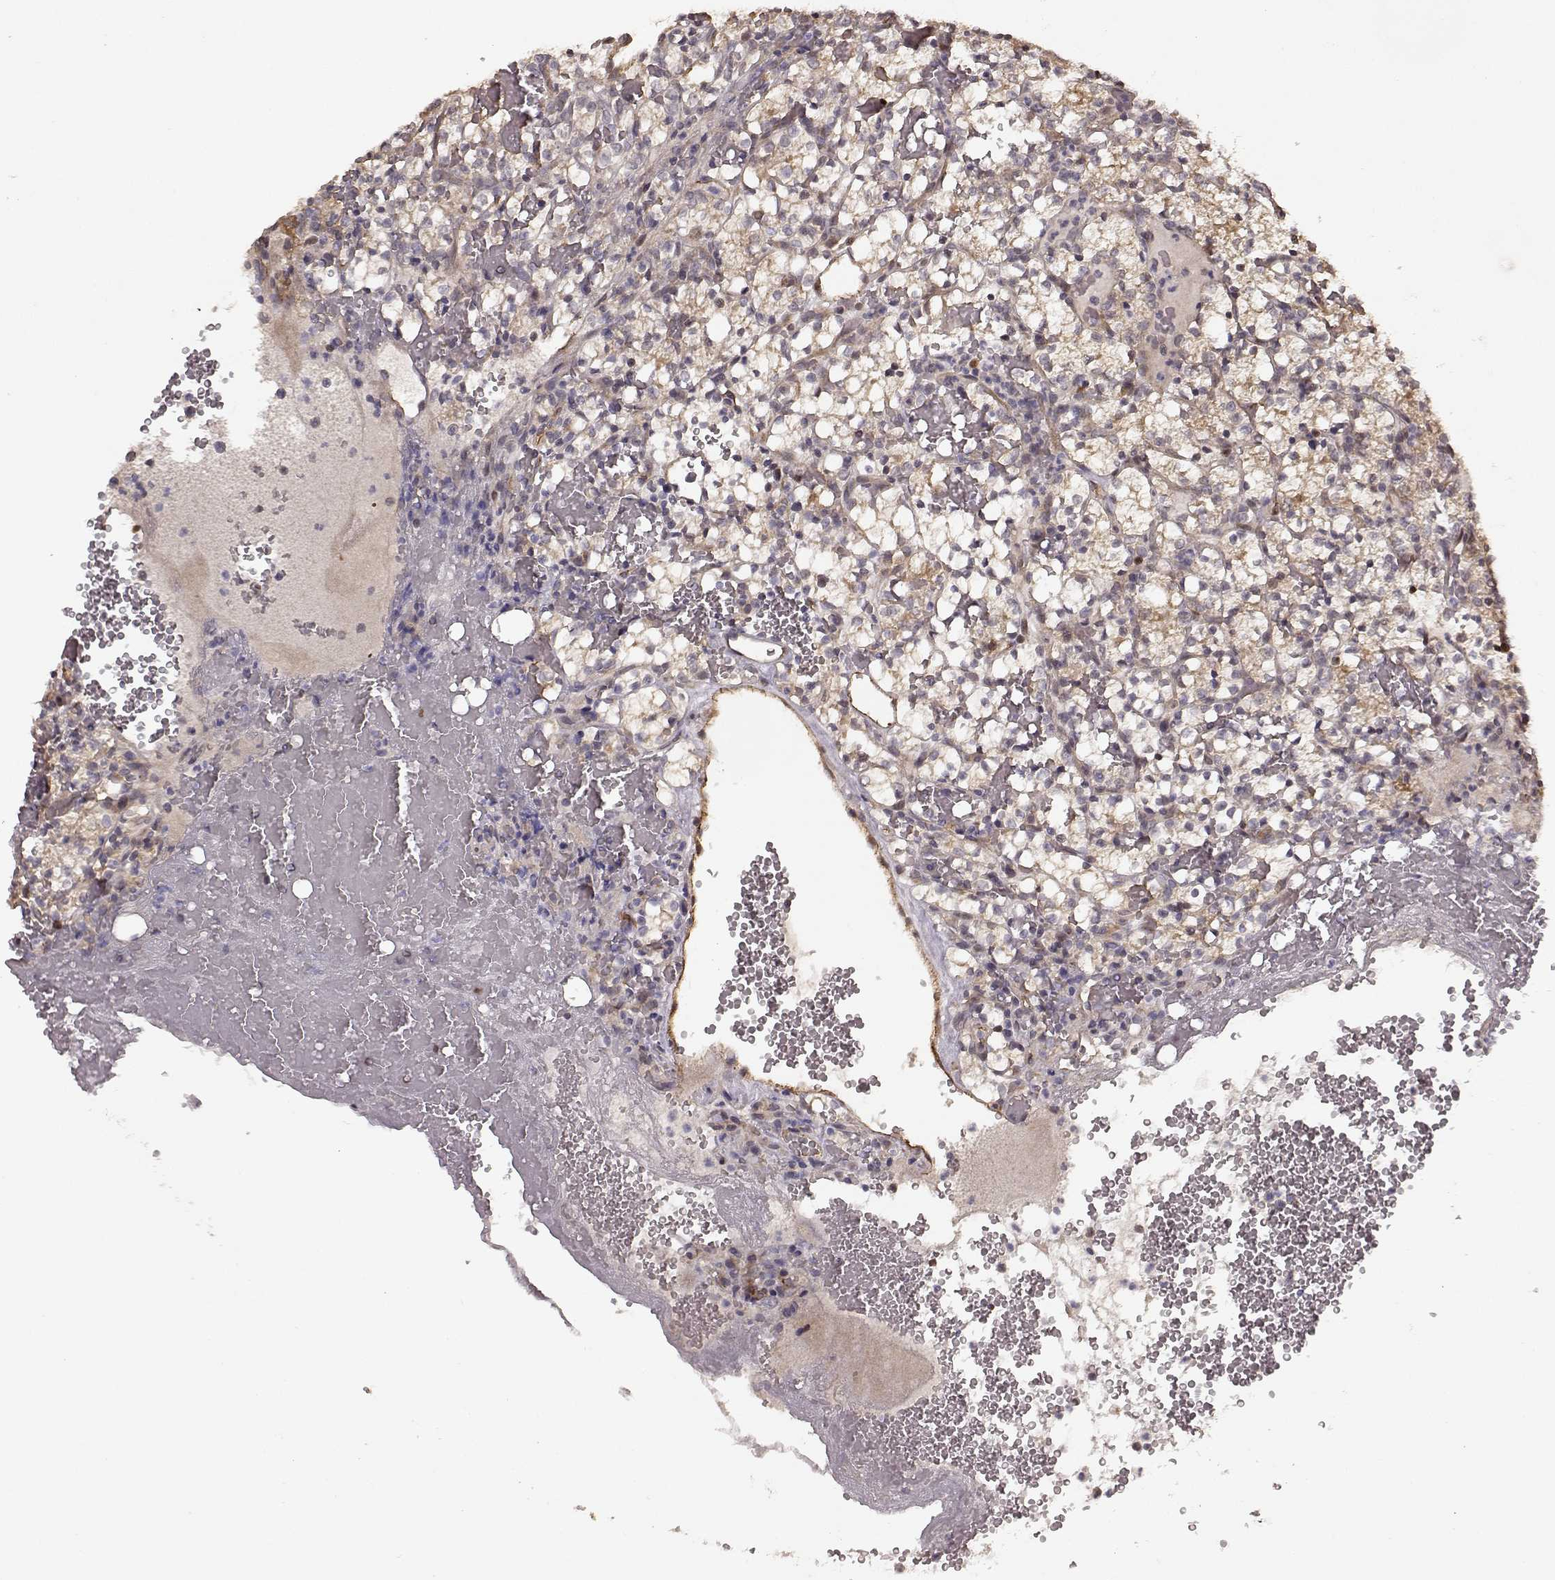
{"staining": {"intensity": "weak", "quantity": "<25%", "location": "cytoplasmic/membranous"}, "tissue": "renal cancer", "cell_type": "Tumor cells", "image_type": "cancer", "snomed": [{"axis": "morphology", "description": "Adenocarcinoma, NOS"}, {"axis": "topography", "description": "Kidney"}], "caption": "An image of adenocarcinoma (renal) stained for a protein displays no brown staining in tumor cells.", "gene": "BACH2", "patient": {"sex": "female", "age": 69}}